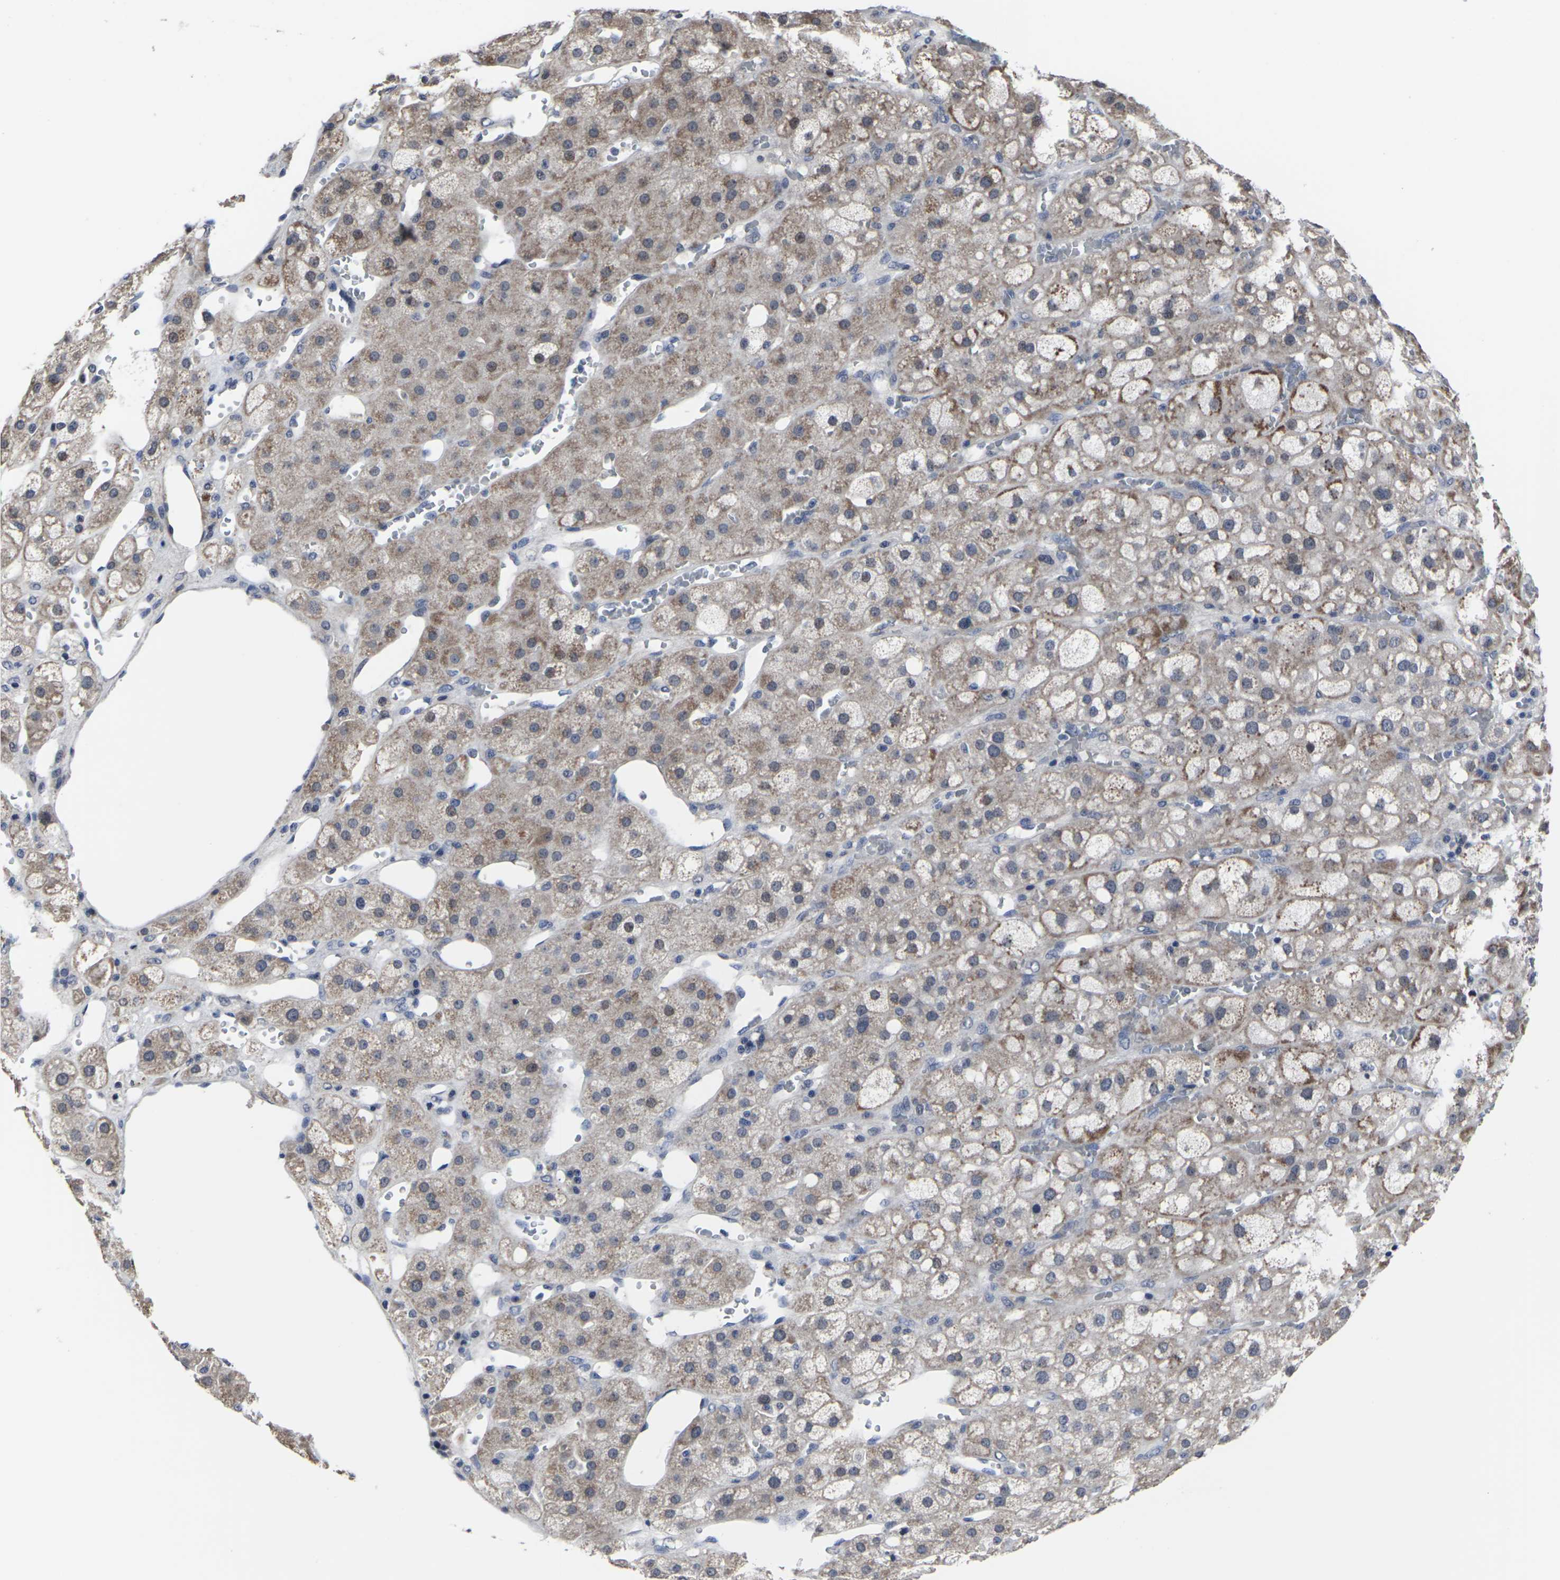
{"staining": {"intensity": "moderate", "quantity": "25%-75%", "location": "cytoplasmic/membranous"}, "tissue": "adrenal gland", "cell_type": "Glandular cells", "image_type": "normal", "snomed": [{"axis": "morphology", "description": "Normal tissue, NOS"}, {"axis": "topography", "description": "Adrenal gland"}], "caption": "Protein staining of unremarkable adrenal gland demonstrates moderate cytoplasmic/membranous staining in about 25%-75% of glandular cells.", "gene": "MSANTD4", "patient": {"sex": "female", "age": 47}}